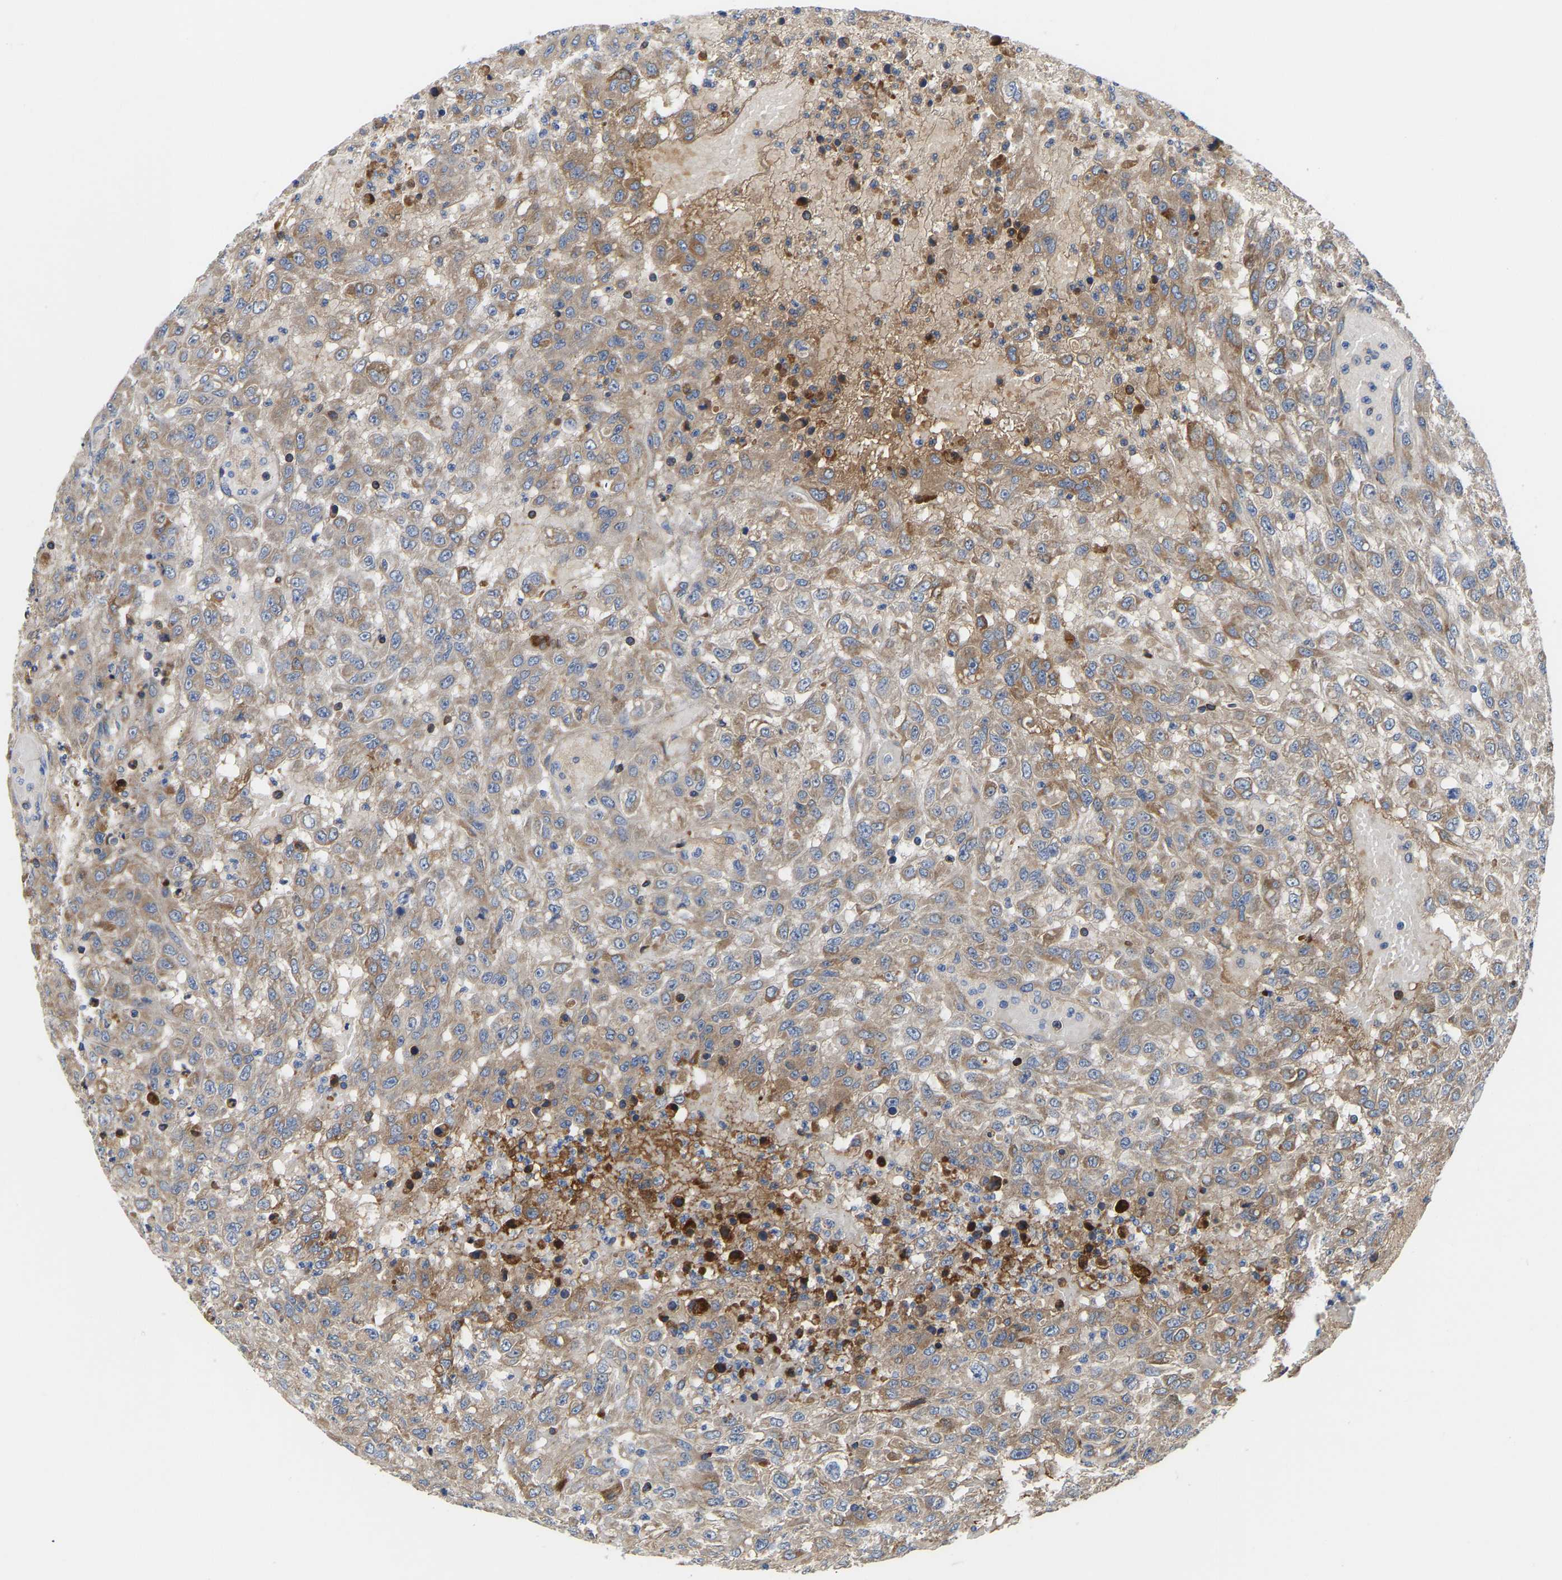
{"staining": {"intensity": "weak", "quantity": ">75%", "location": "cytoplasmic/membranous"}, "tissue": "urothelial cancer", "cell_type": "Tumor cells", "image_type": "cancer", "snomed": [{"axis": "morphology", "description": "Urothelial carcinoma, High grade"}, {"axis": "topography", "description": "Urinary bladder"}], "caption": "High-magnification brightfield microscopy of urothelial cancer stained with DAB (brown) and counterstained with hematoxylin (blue). tumor cells exhibit weak cytoplasmic/membranous positivity is appreciated in approximately>75% of cells. (IHC, brightfield microscopy, high magnification).", "gene": "AIMP2", "patient": {"sex": "male", "age": 46}}